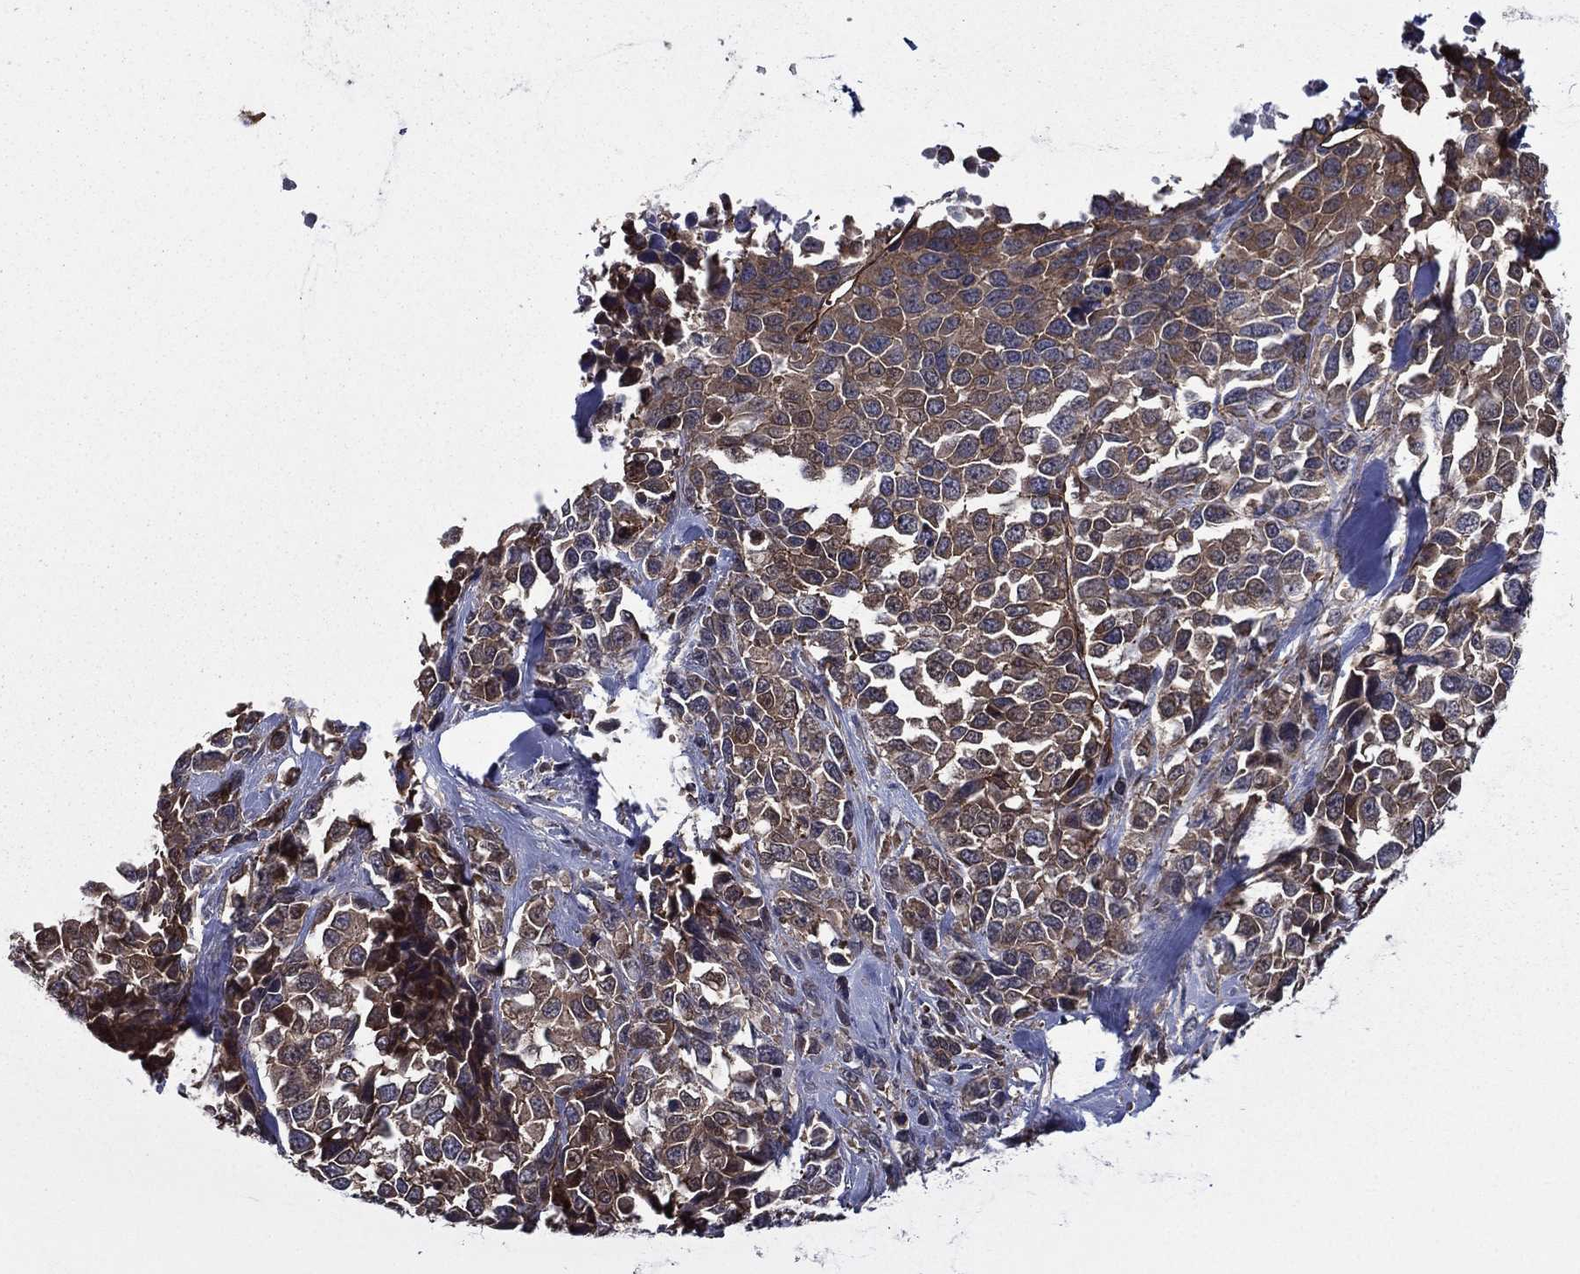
{"staining": {"intensity": "moderate", "quantity": "25%-75%", "location": "cytoplasmic/membranous"}, "tissue": "melanoma", "cell_type": "Tumor cells", "image_type": "cancer", "snomed": [{"axis": "morphology", "description": "Malignant melanoma, Metastatic site"}, {"axis": "topography", "description": "Skin"}], "caption": "This is a photomicrograph of immunohistochemistry (IHC) staining of malignant melanoma (metastatic site), which shows moderate staining in the cytoplasmic/membranous of tumor cells.", "gene": "PLPP3", "patient": {"sex": "male", "age": 84}}